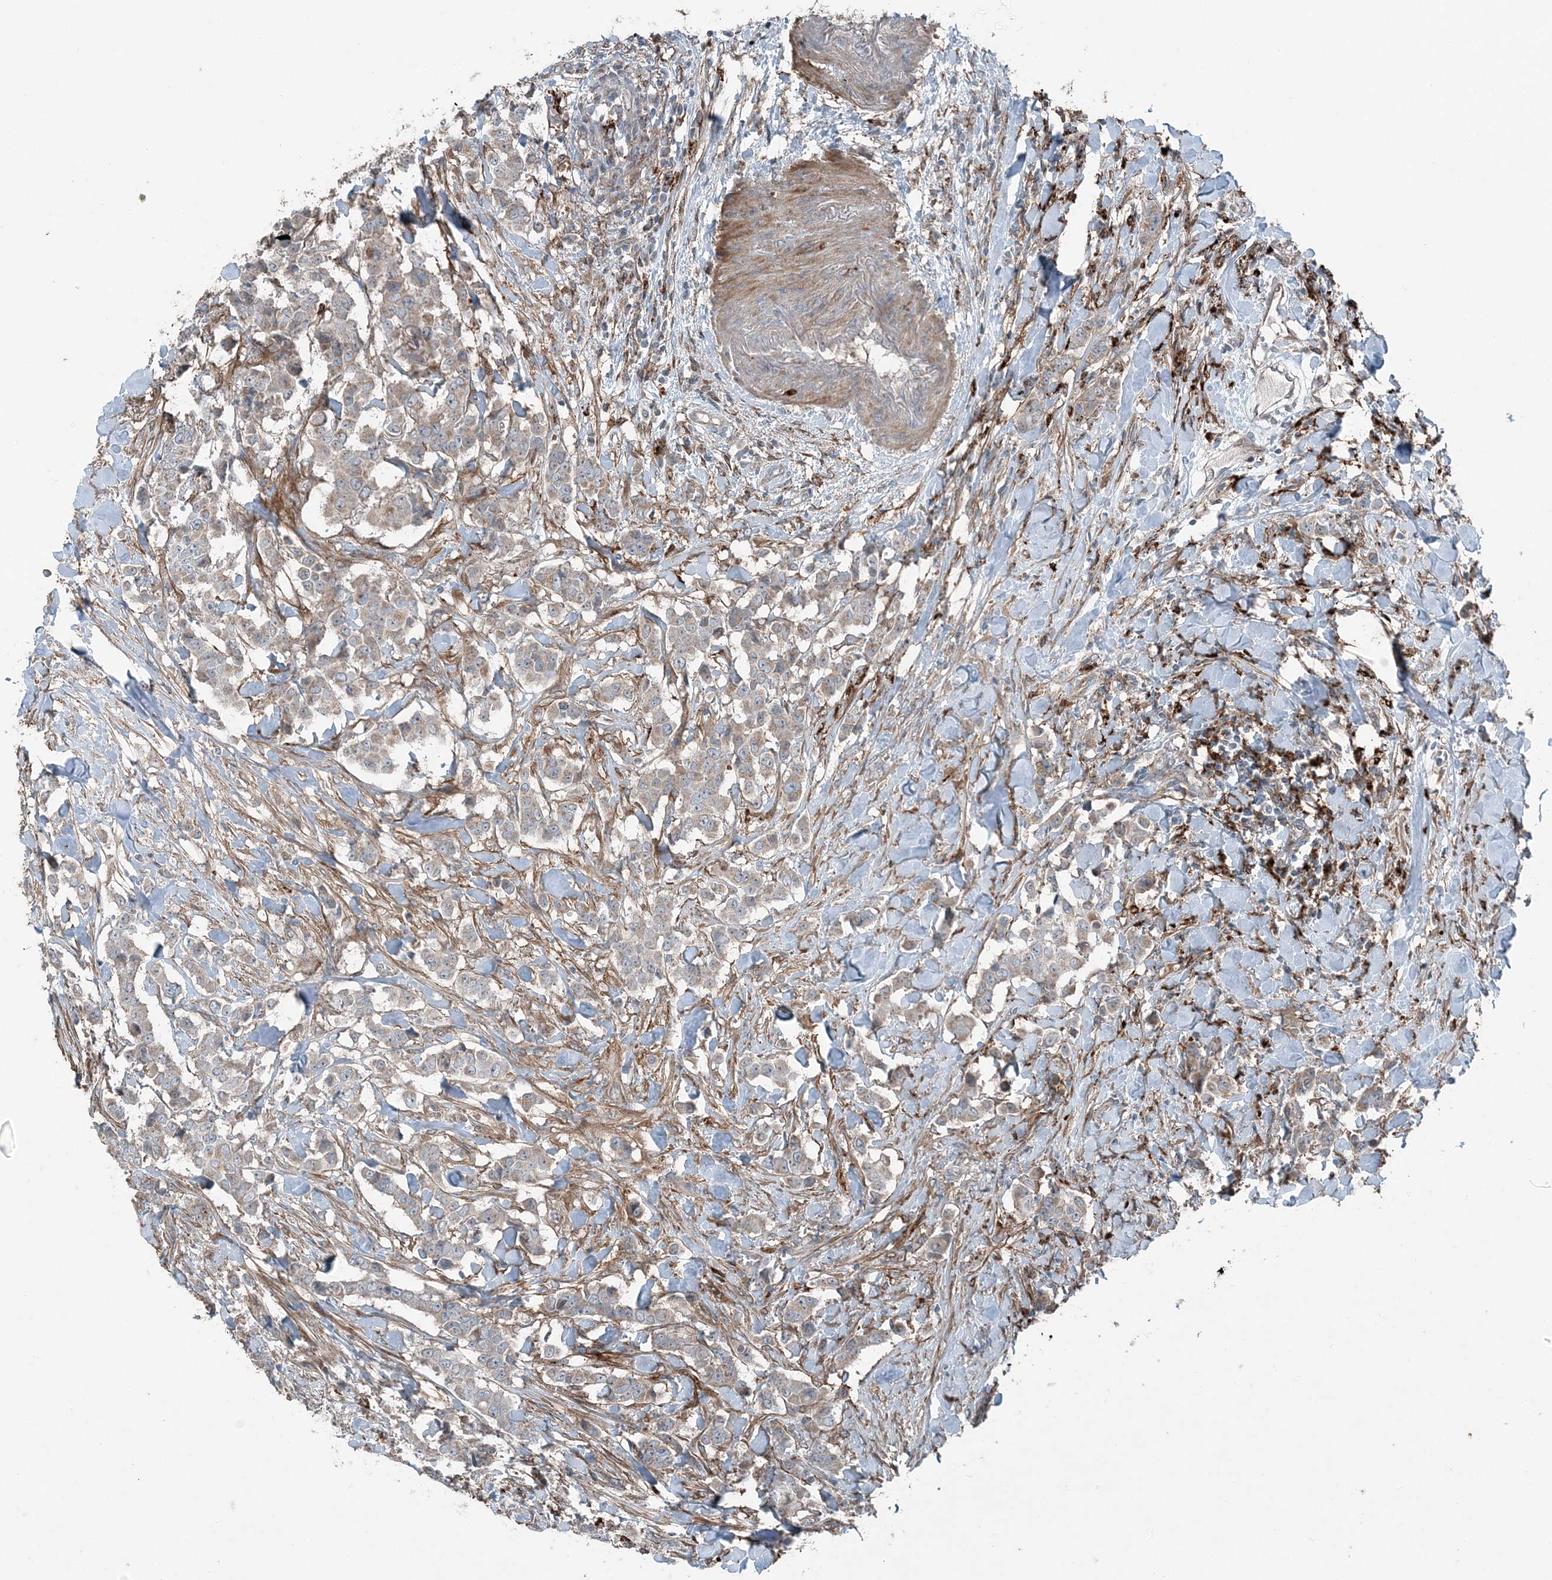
{"staining": {"intensity": "weak", "quantity": ">75%", "location": "cytoplasmic/membranous"}, "tissue": "breast cancer", "cell_type": "Tumor cells", "image_type": "cancer", "snomed": [{"axis": "morphology", "description": "Duct carcinoma"}, {"axis": "topography", "description": "Breast"}], "caption": "The histopathology image demonstrates a brown stain indicating the presence of a protein in the cytoplasmic/membranous of tumor cells in breast cancer.", "gene": "KY", "patient": {"sex": "female", "age": 40}}